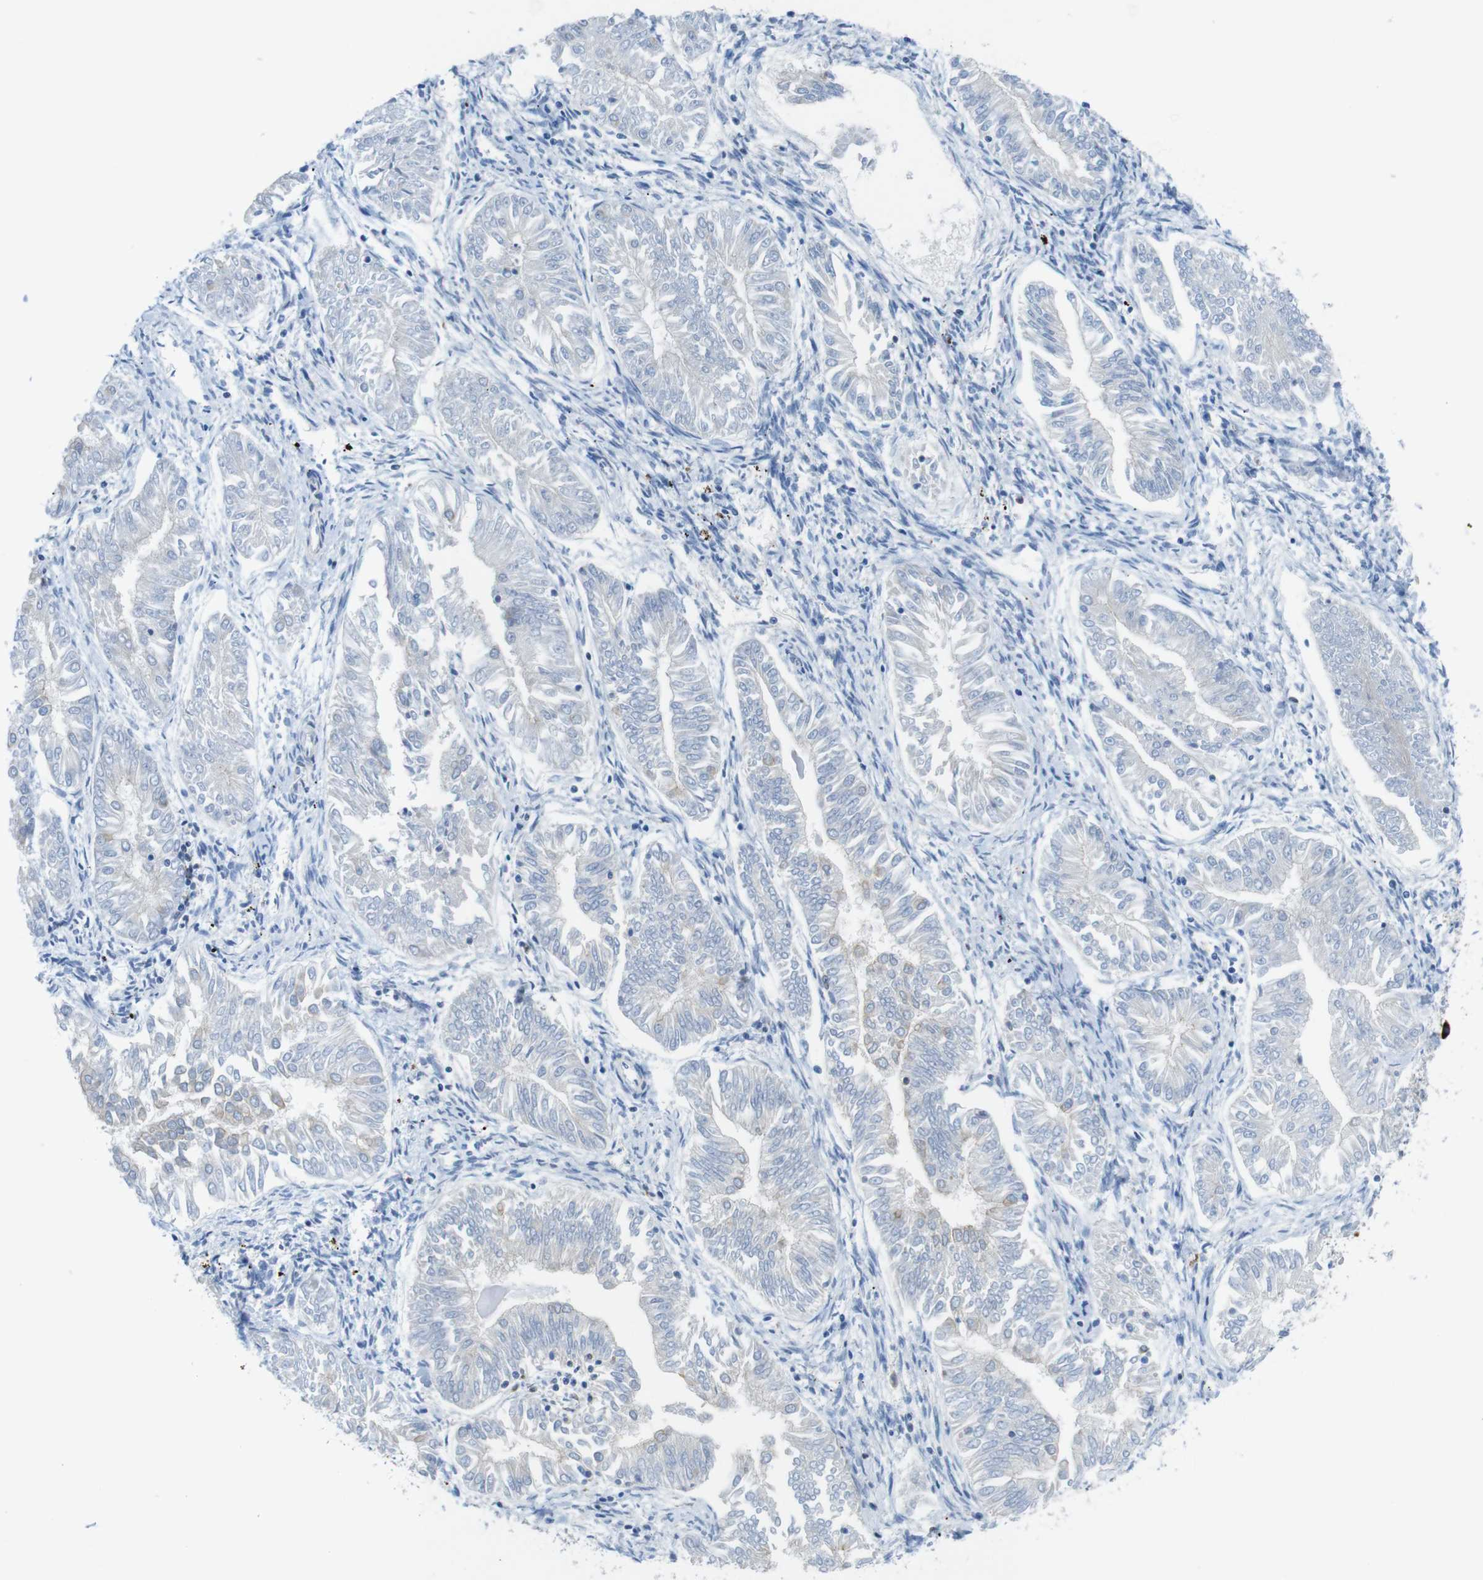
{"staining": {"intensity": "negative", "quantity": "none", "location": "none"}, "tissue": "endometrial cancer", "cell_type": "Tumor cells", "image_type": "cancer", "snomed": [{"axis": "morphology", "description": "Adenocarcinoma, NOS"}, {"axis": "topography", "description": "Endometrium"}], "caption": "The image demonstrates no staining of tumor cells in endometrial cancer (adenocarcinoma).", "gene": "CLMN", "patient": {"sex": "female", "age": 53}}